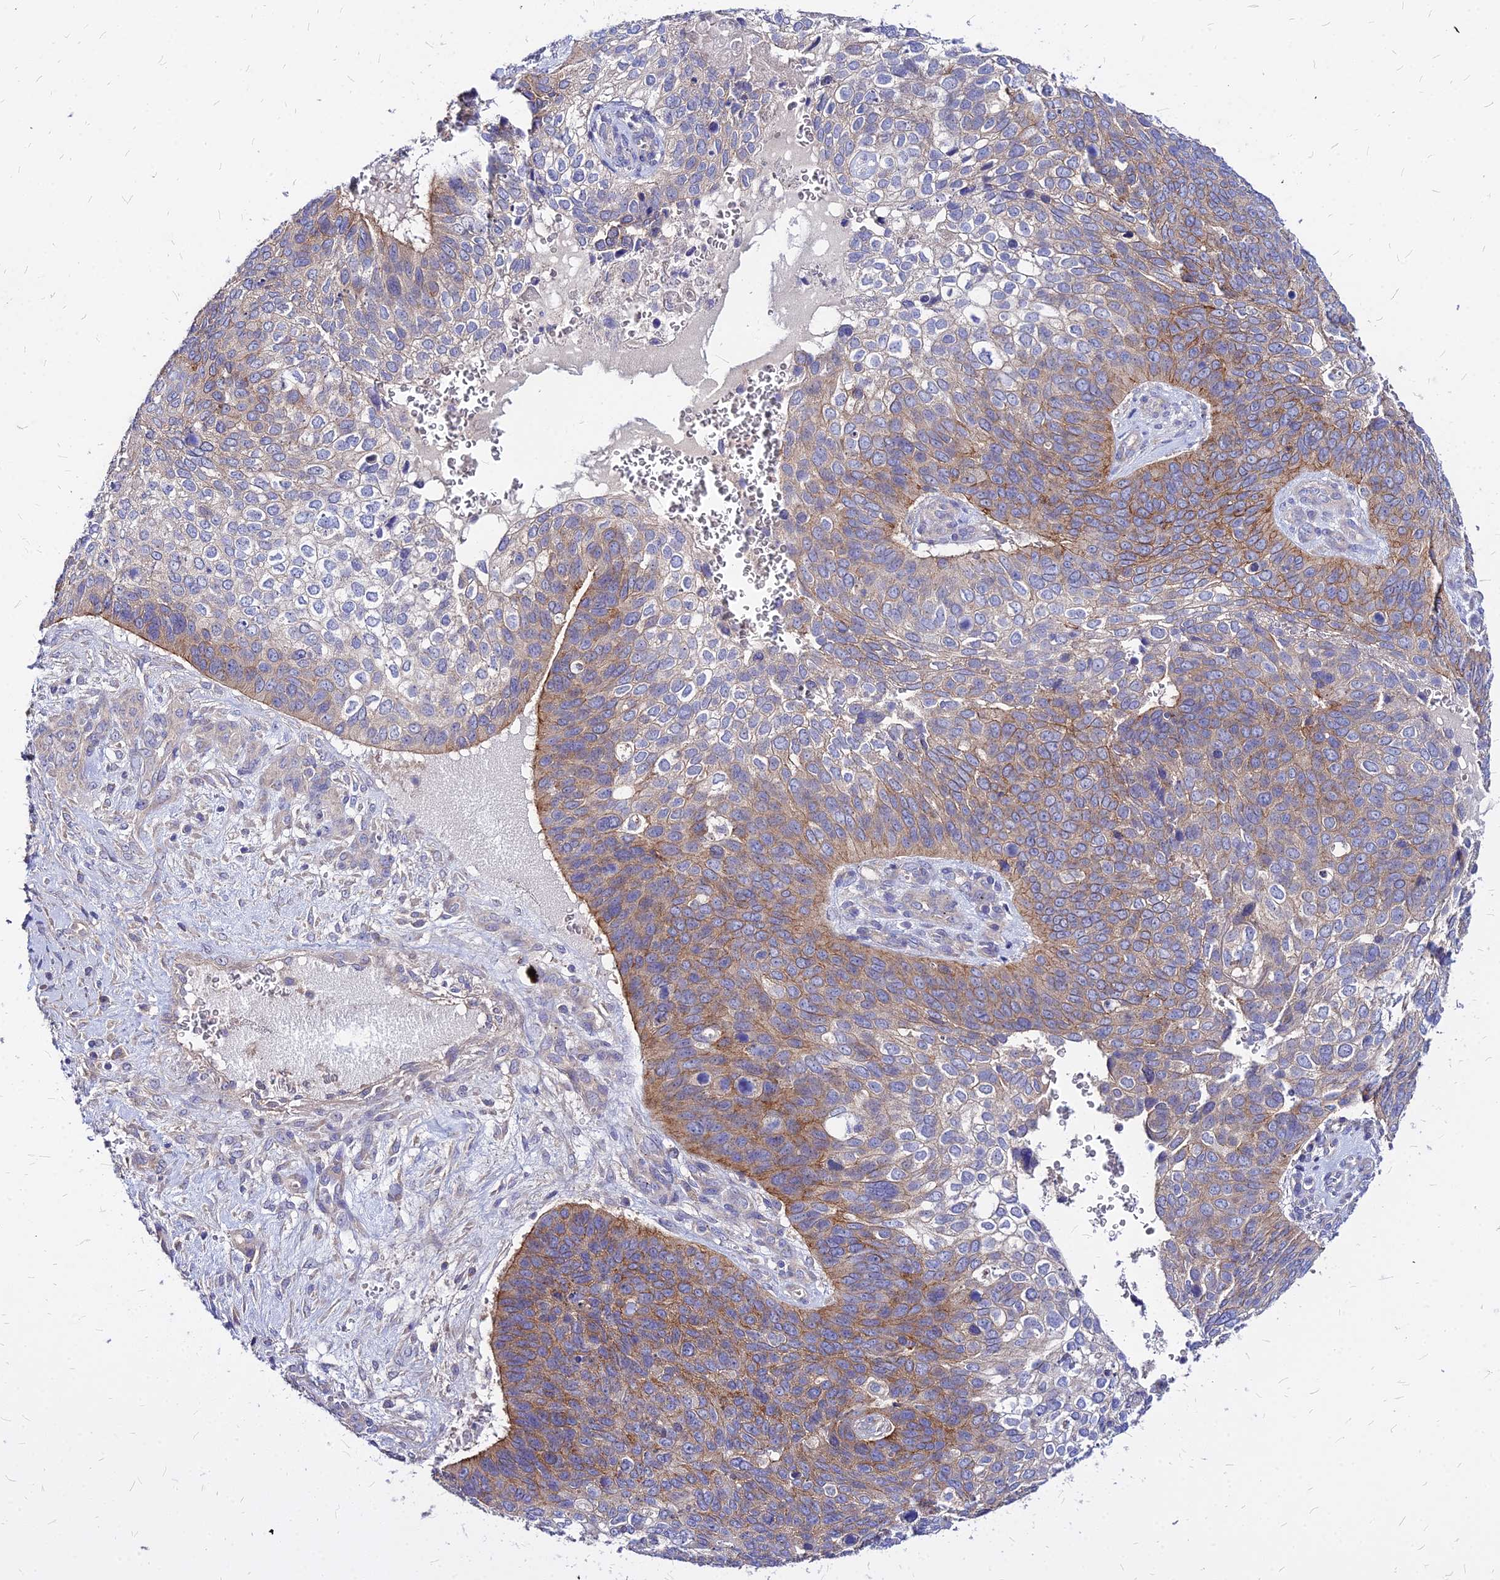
{"staining": {"intensity": "moderate", "quantity": "25%-75%", "location": "cytoplasmic/membranous"}, "tissue": "skin cancer", "cell_type": "Tumor cells", "image_type": "cancer", "snomed": [{"axis": "morphology", "description": "Basal cell carcinoma"}, {"axis": "topography", "description": "Skin"}], "caption": "Immunohistochemical staining of human basal cell carcinoma (skin) demonstrates medium levels of moderate cytoplasmic/membranous protein staining in about 25%-75% of tumor cells. The protein is stained brown, and the nuclei are stained in blue (DAB (3,3'-diaminobenzidine) IHC with brightfield microscopy, high magnification).", "gene": "COMMD10", "patient": {"sex": "female", "age": 74}}